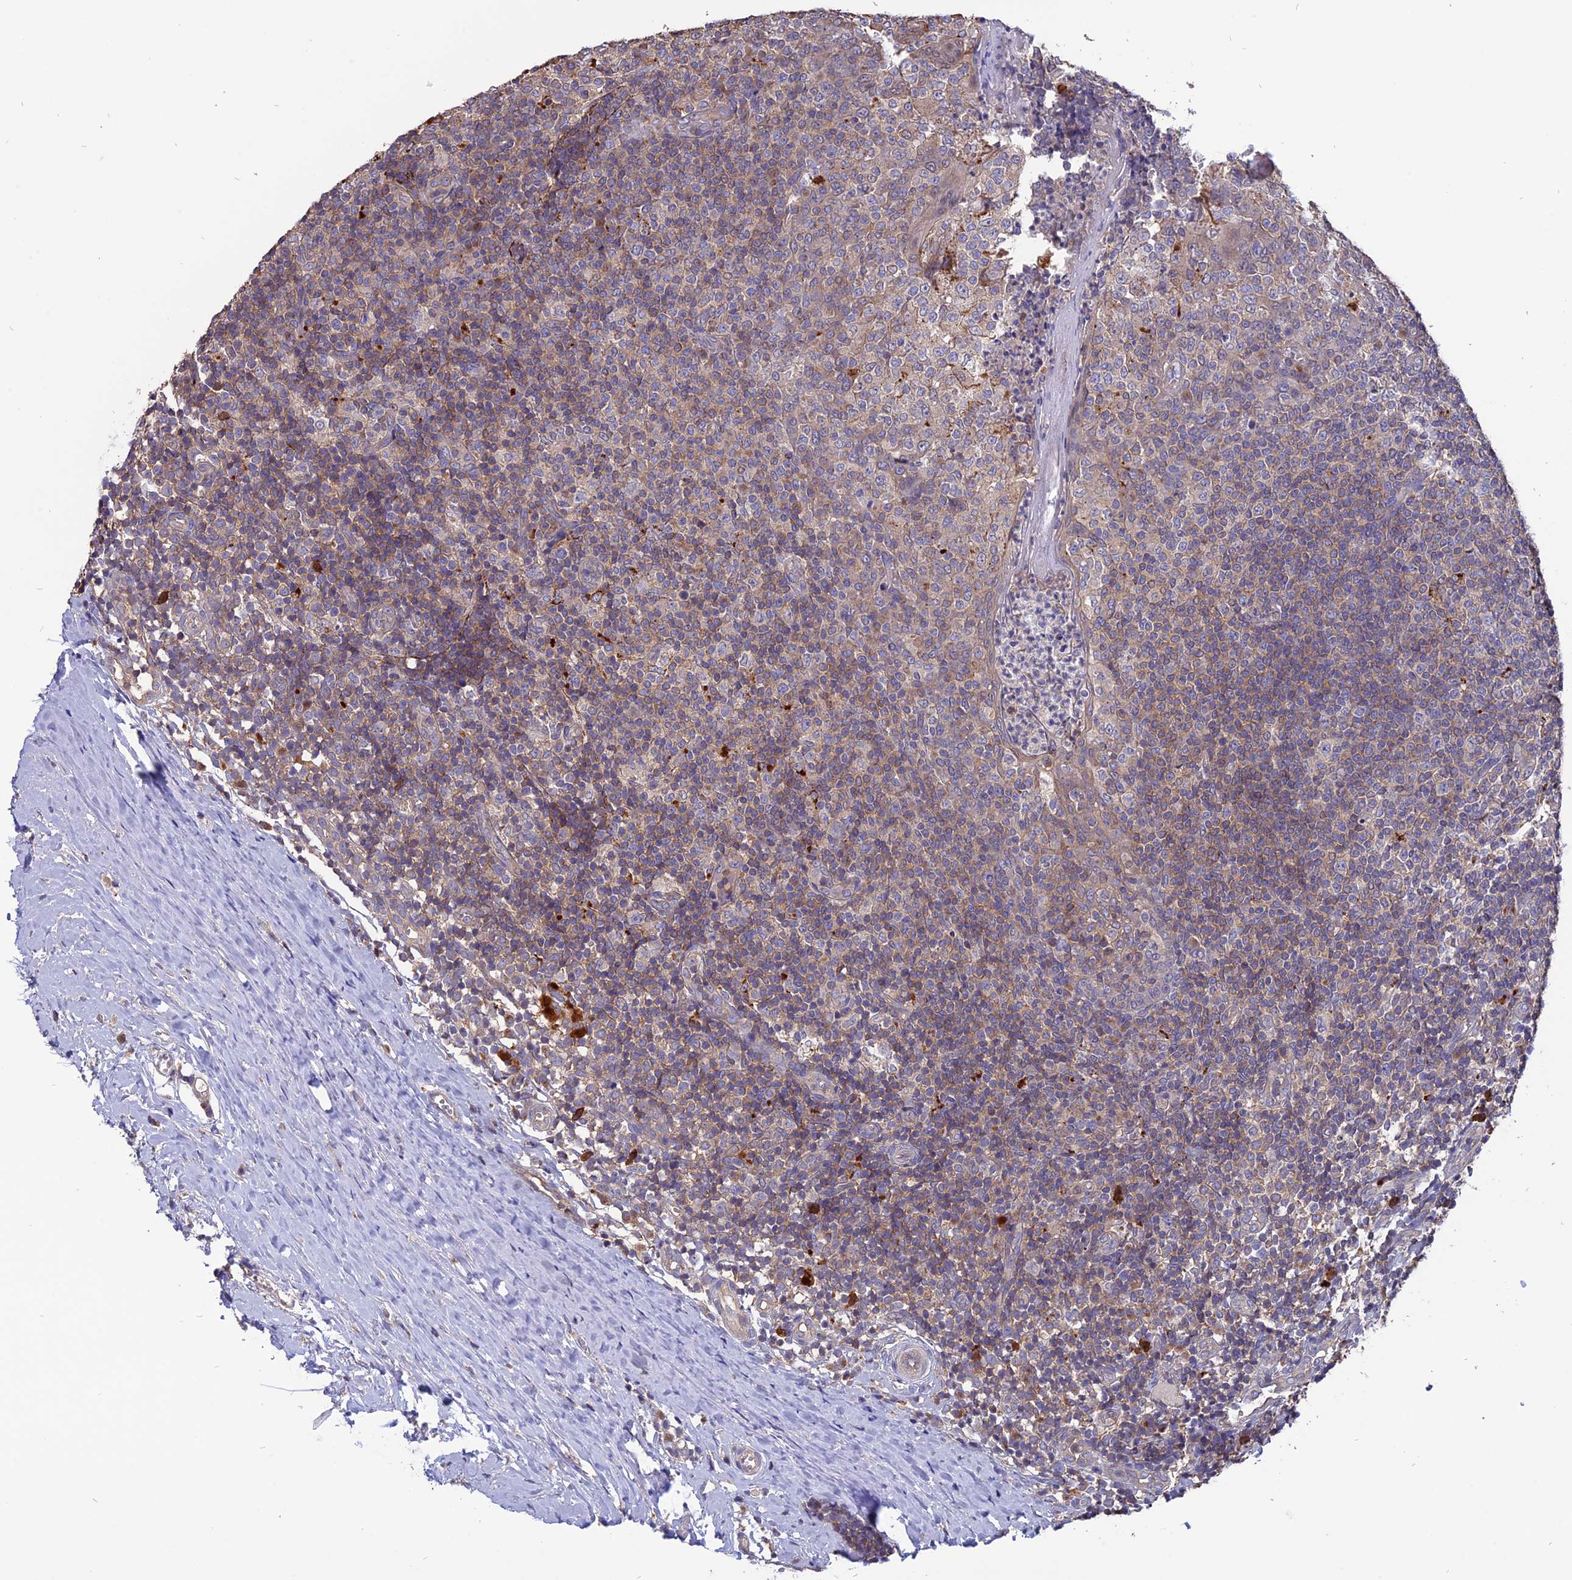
{"staining": {"intensity": "moderate", "quantity": "<25%", "location": "cytoplasmic/membranous"}, "tissue": "tonsil", "cell_type": "Germinal center cells", "image_type": "normal", "snomed": [{"axis": "morphology", "description": "Normal tissue, NOS"}, {"axis": "topography", "description": "Tonsil"}], "caption": "The histopathology image reveals immunohistochemical staining of benign tonsil. There is moderate cytoplasmic/membranous staining is identified in about <25% of germinal center cells.", "gene": "CARMIL2", "patient": {"sex": "female", "age": 19}}